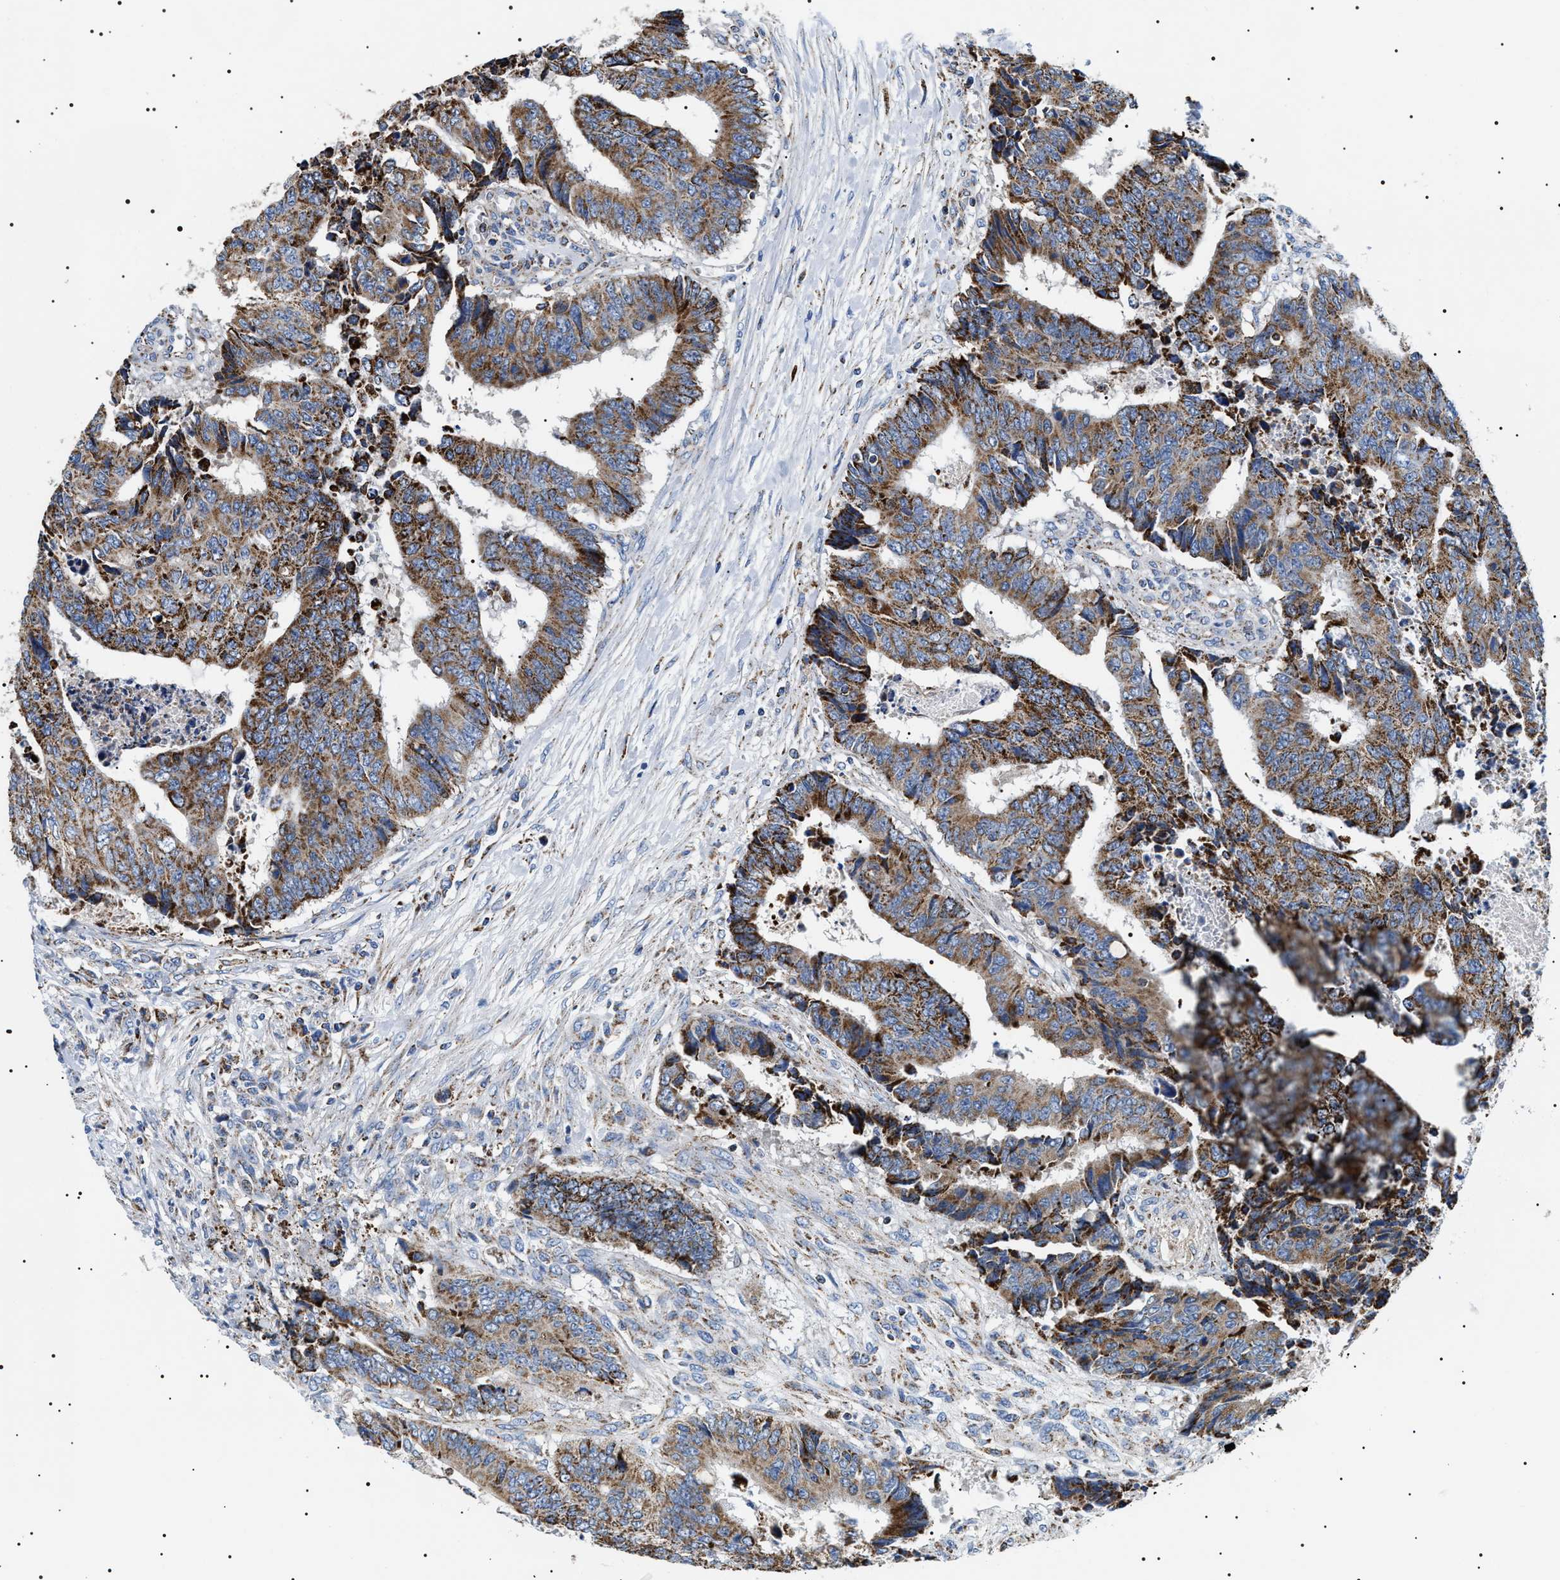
{"staining": {"intensity": "strong", "quantity": ">75%", "location": "cytoplasmic/membranous"}, "tissue": "colorectal cancer", "cell_type": "Tumor cells", "image_type": "cancer", "snomed": [{"axis": "morphology", "description": "Adenocarcinoma, NOS"}, {"axis": "topography", "description": "Rectum"}], "caption": "The photomicrograph exhibits immunohistochemical staining of adenocarcinoma (colorectal). There is strong cytoplasmic/membranous staining is appreciated in approximately >75% of tumor cells.", "gene": "OXSM", "patient": {"sex": "male", "age": 84}}